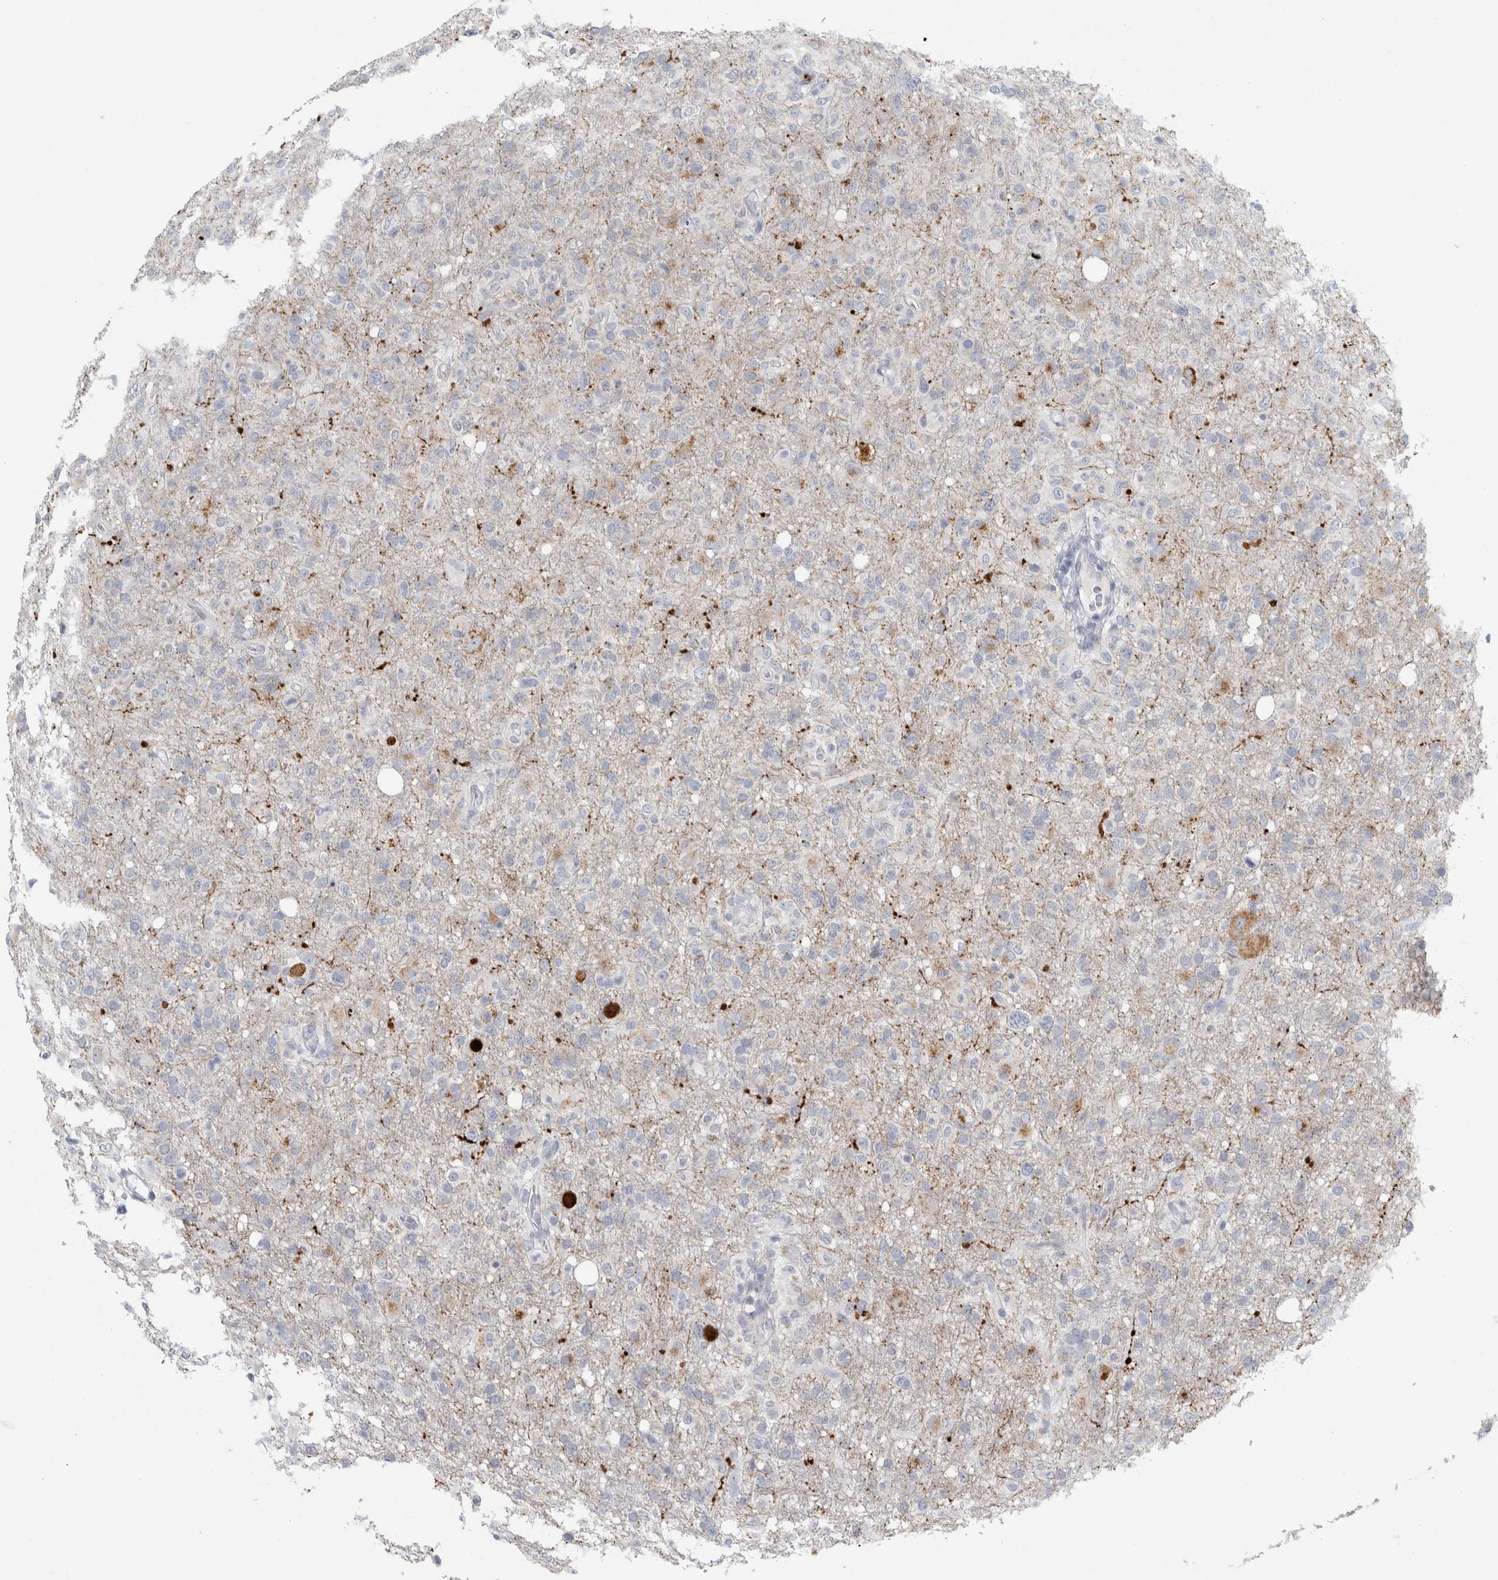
{"staining": {"intensity": "negative", "quantity": "none", "location": "none"}, "tissue": "glioma", "cell_type": "Tumor cells", "image_type": "cancer", "snomed": [{"axis": "morphology", "description": "Glioma, malignant, High grade"}, {"axis": "topography", "description": "Brain"}], "caption": "IHC histopathology image of glioma stained for a protein (brown), which reveals no staining in tumor cells. (DAB immunohistochemistry with hematoxylin counter stain).", "gene": "CPE", "patient": {"sex": "female", "age": 57}}